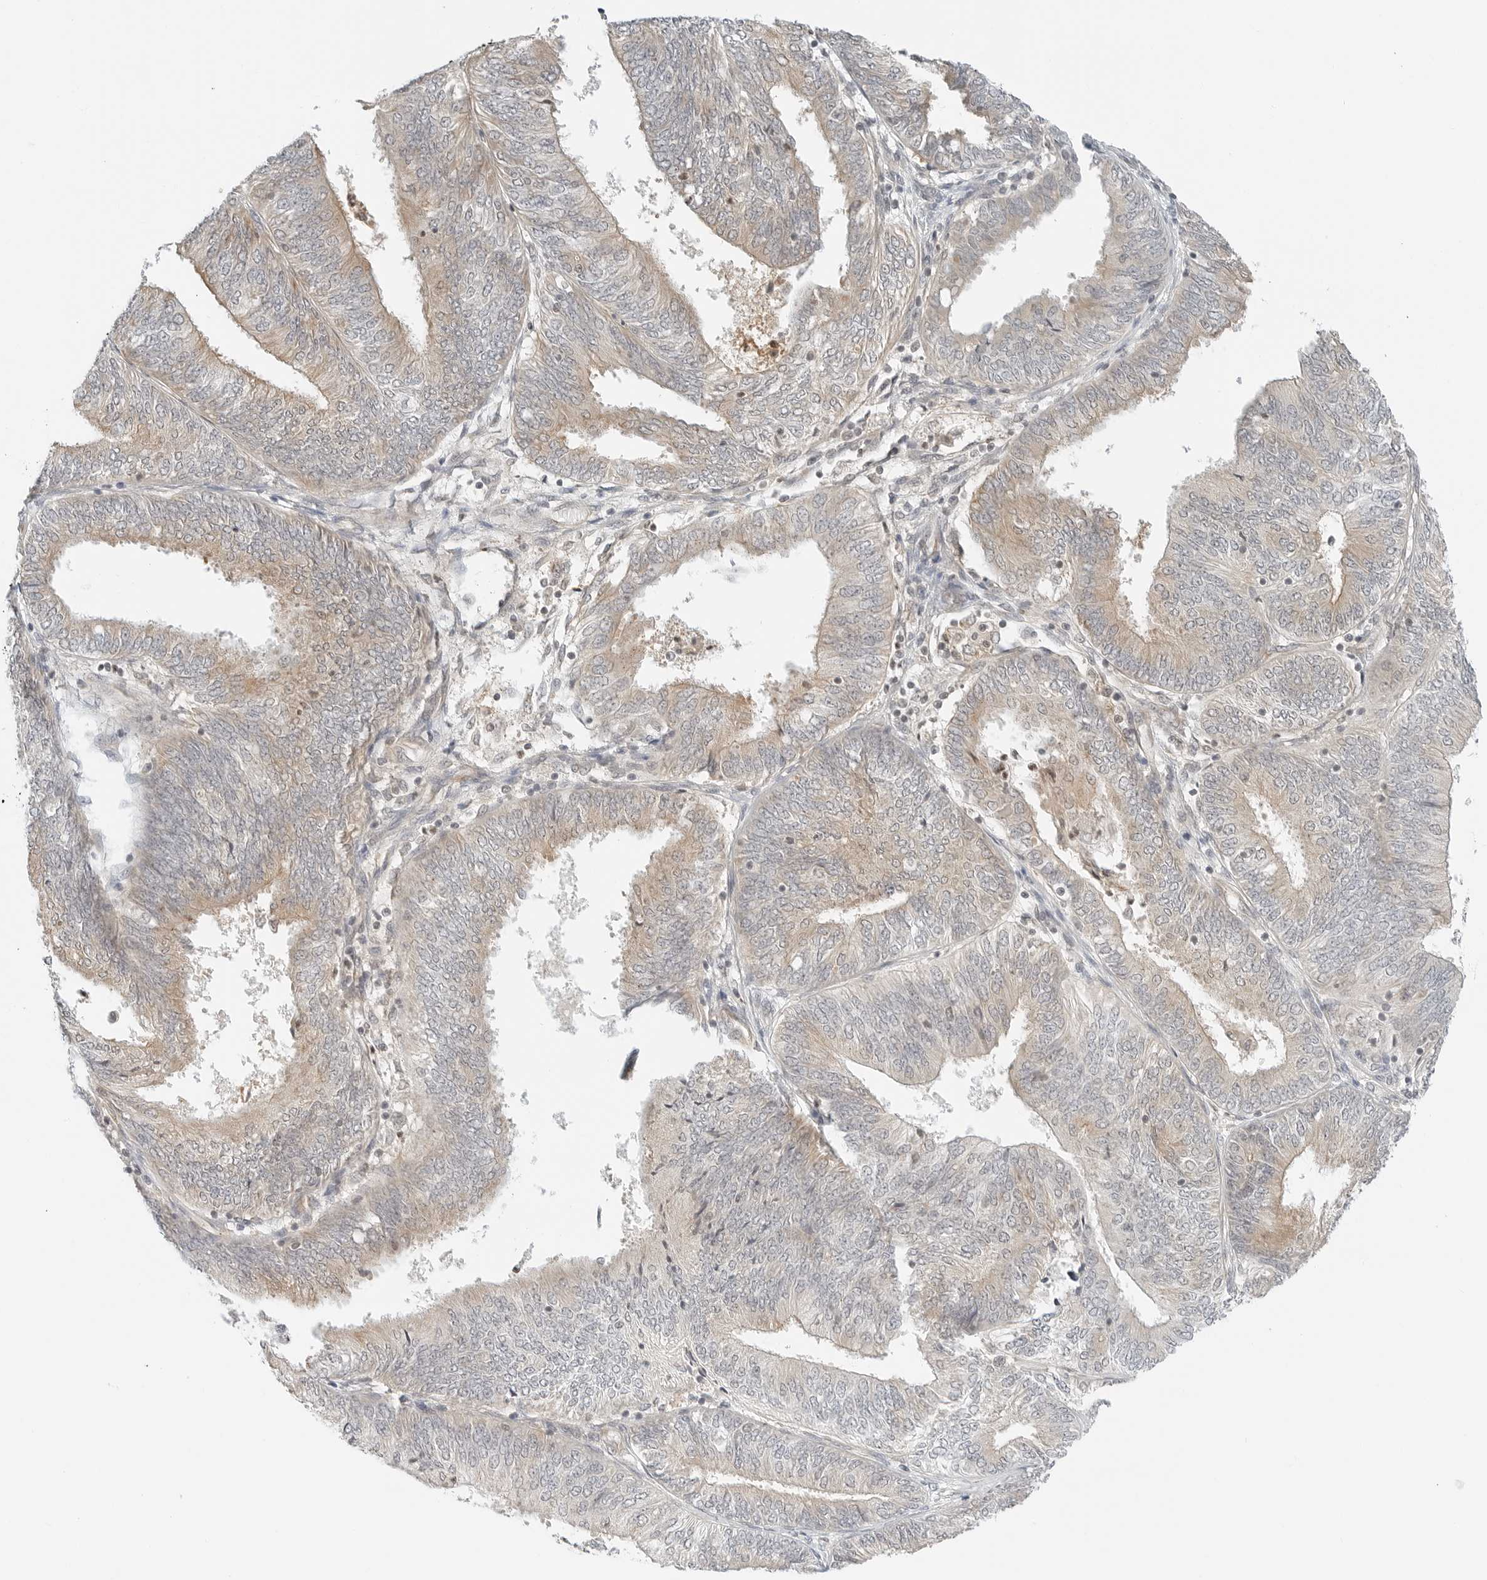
{"staining": {"intensity": "weak", "quantity": "<25%", "location": "cytoplasmic/membranous"}, "tissue": "endometrial cancer", "cell_type": "Tumor cells", "image_type": "cancer", "snomed": [{"axis": "morphology", "description": "Adenocarcinoma, NOS"}, {"axis": "topography", "description": "Endometrium"}], "caption": "This is an immunohistochemistry photomicrograph of human endometrial cancer. There is no expression in tumor cells.", "gene": "IQCC", "patient": {"sex": "female", "age": 58}}